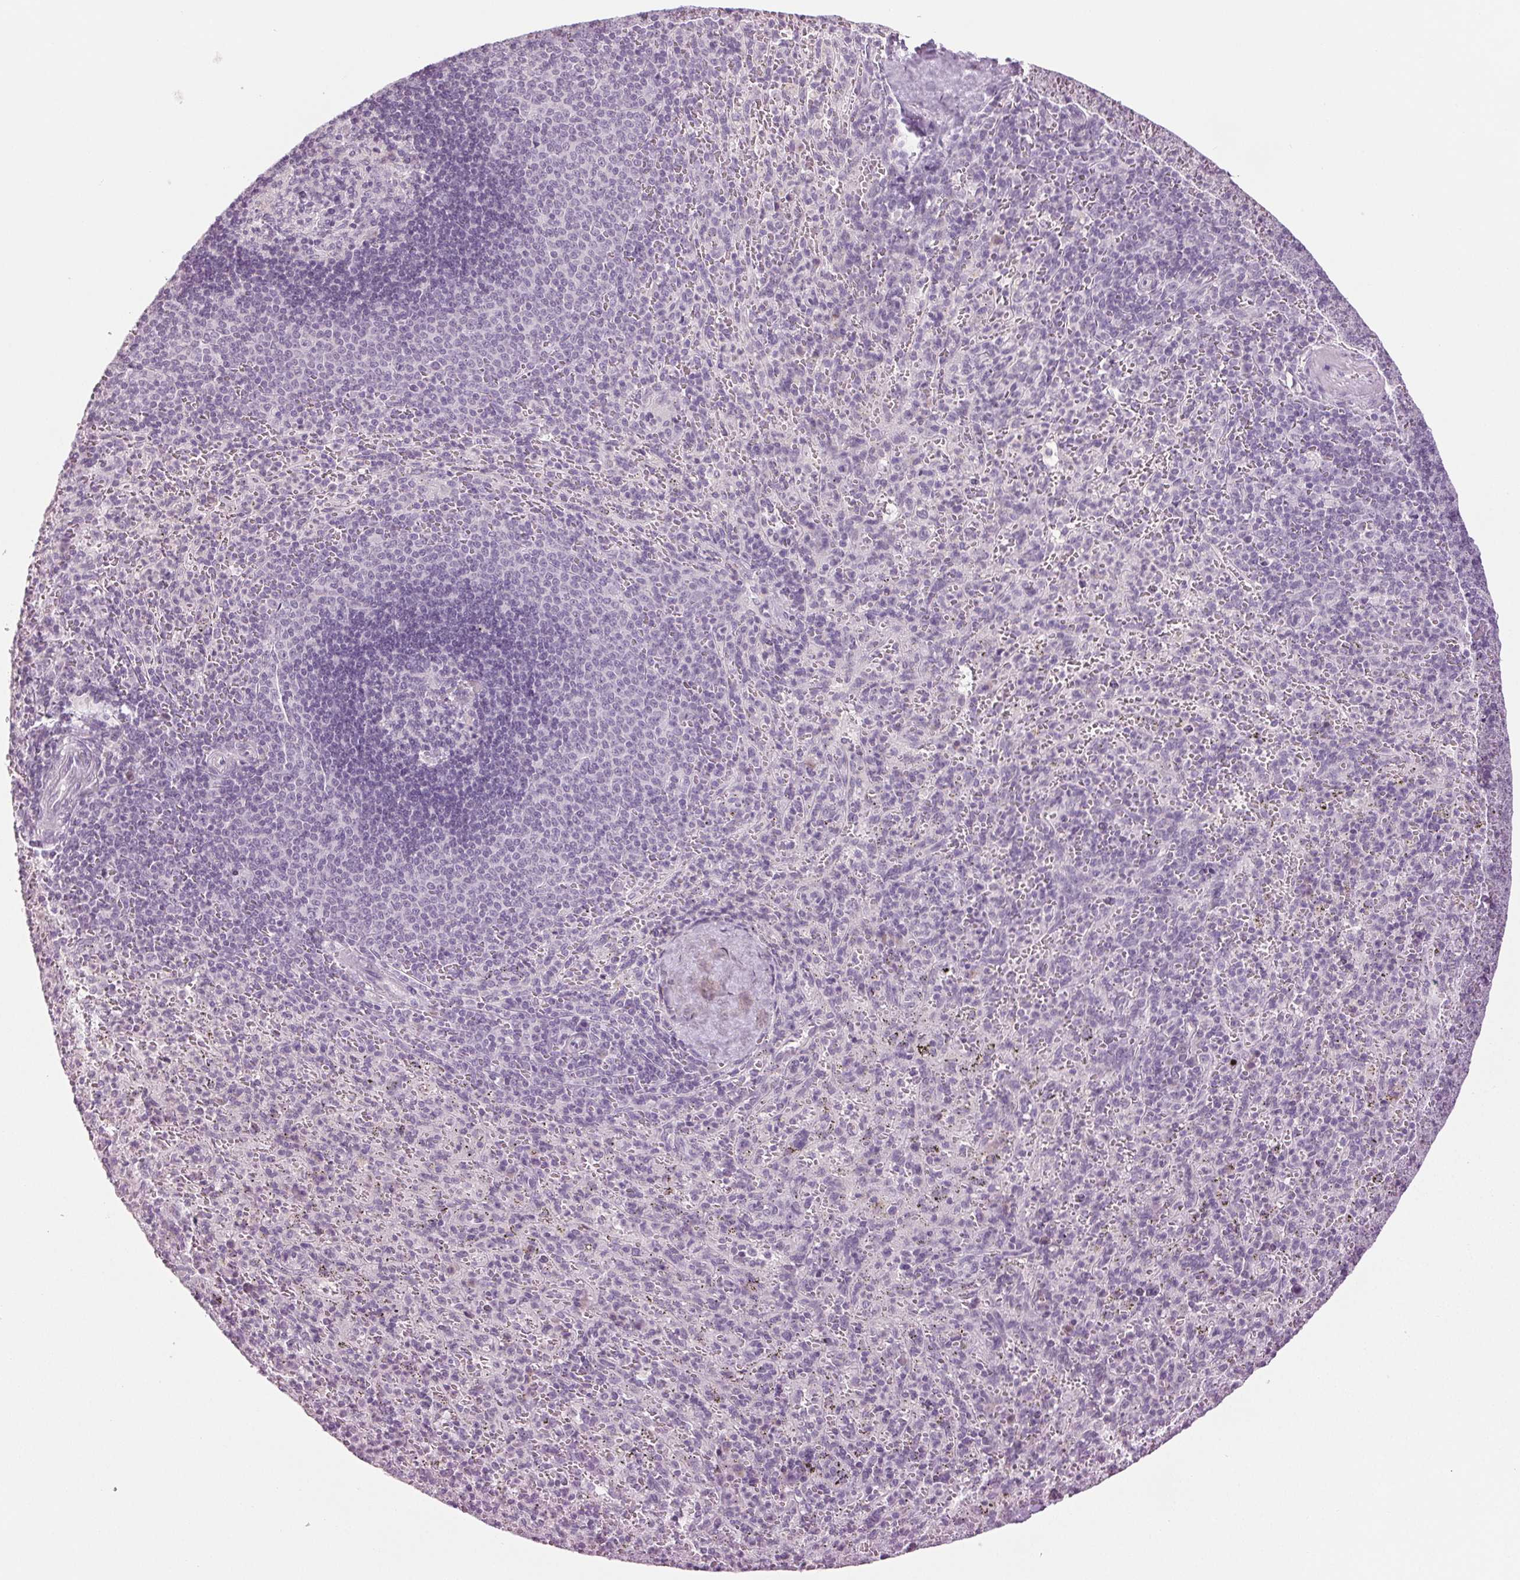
{"staining": {"intensity": "negative", "quantity": "none", "location": "none"}, "tissue": "spleen", "cell_type": "Cells in red pulp", "image_type": "normal", "snomed": [{"axis": "morphology", "description": "Normal tissue, NOS"}, {"axis": "topography", "description": "Spleen"}], "caption": "Cells in red pulp are negative for protein expression in unremarkable human spleen. (Brightfield microscopy of DAB IHC at high magnification).", "gene": "DNAJC6", "patient": {"sex": "male", "age": 57}}